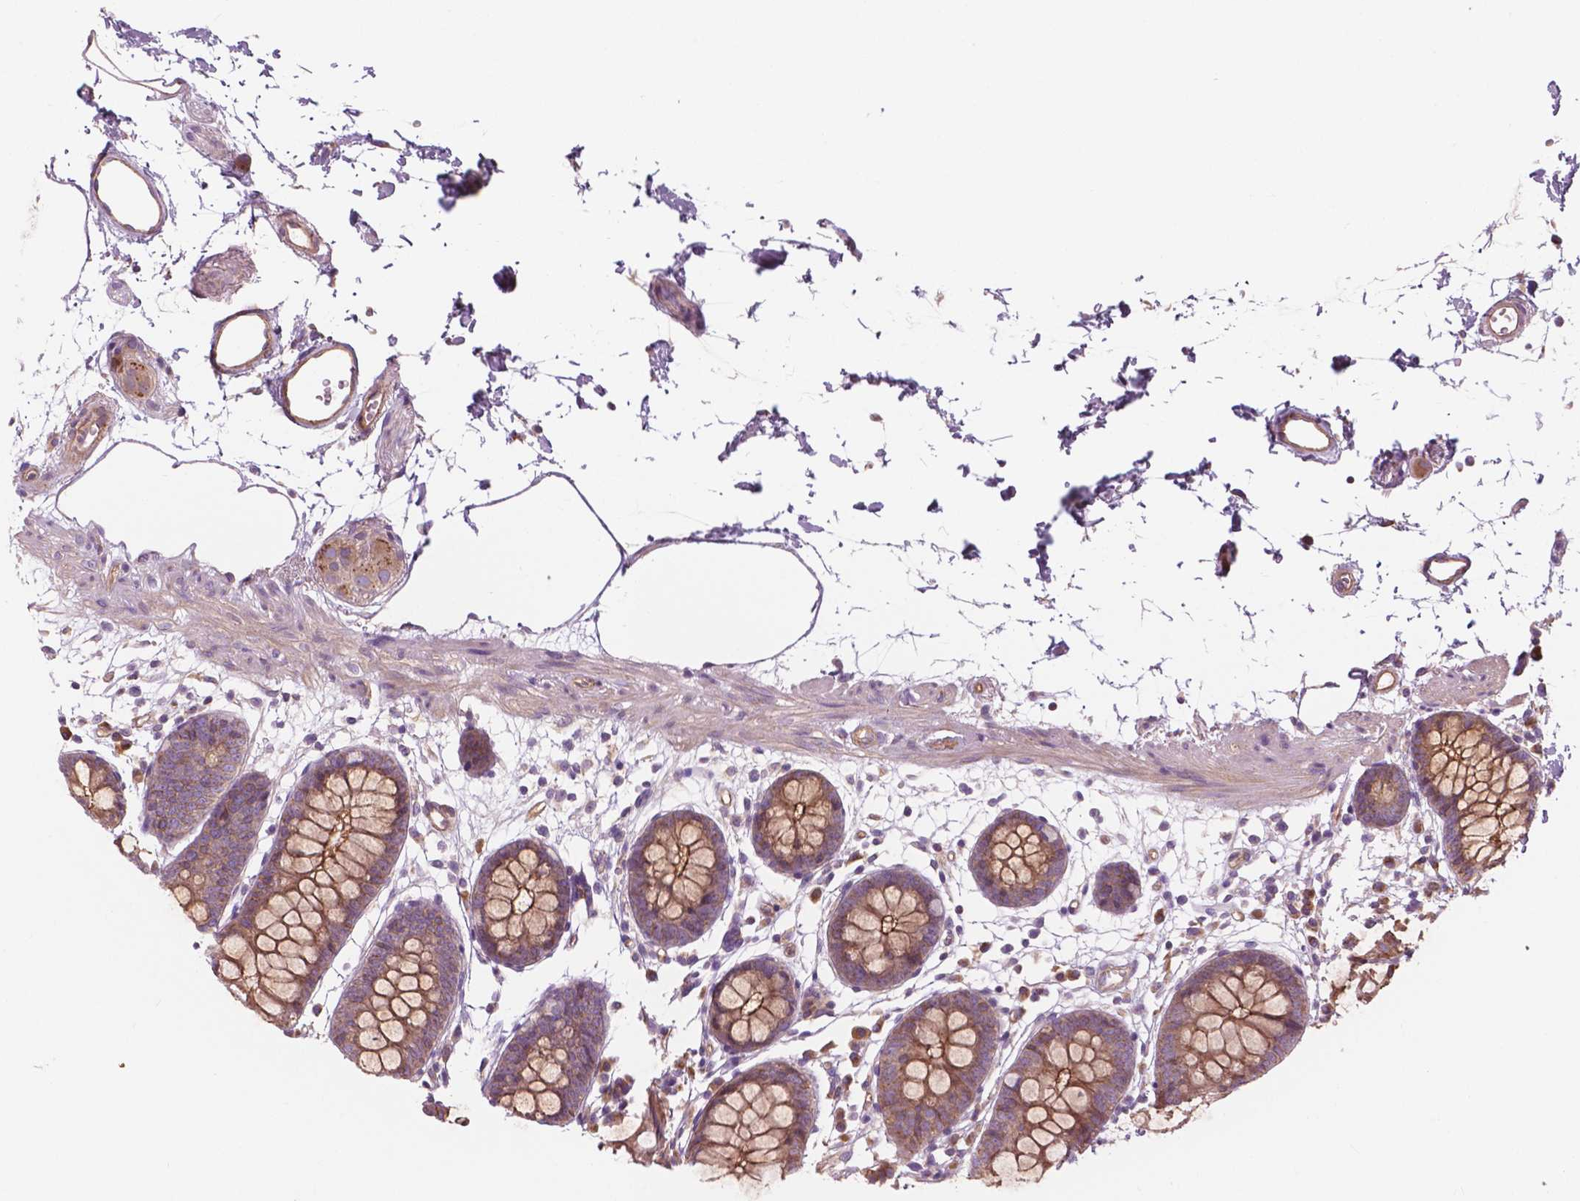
{"staining": {"intensity": "moderate", "quantity": "25%-75%", "location": "cytoplasmic/membranous"}, "tissue": "colon", "cell_type": "Endothelial cells", "image_type": "normal", "snomed": [{"axis": "morphology", "description": "Normal tissue, NOS"}, {"axis": "topography", "description": "Colon"}], "caption": "DAB immunohistochemical staining of normal colon demonstrates moderate cytoplasmic/membranous protein staining in about 25%-75% of endothelial cells. (IHC, brightfield microscopy, high magnification).", "gene": "SURF4", "patient": {"sex": "female", "age": 84}}